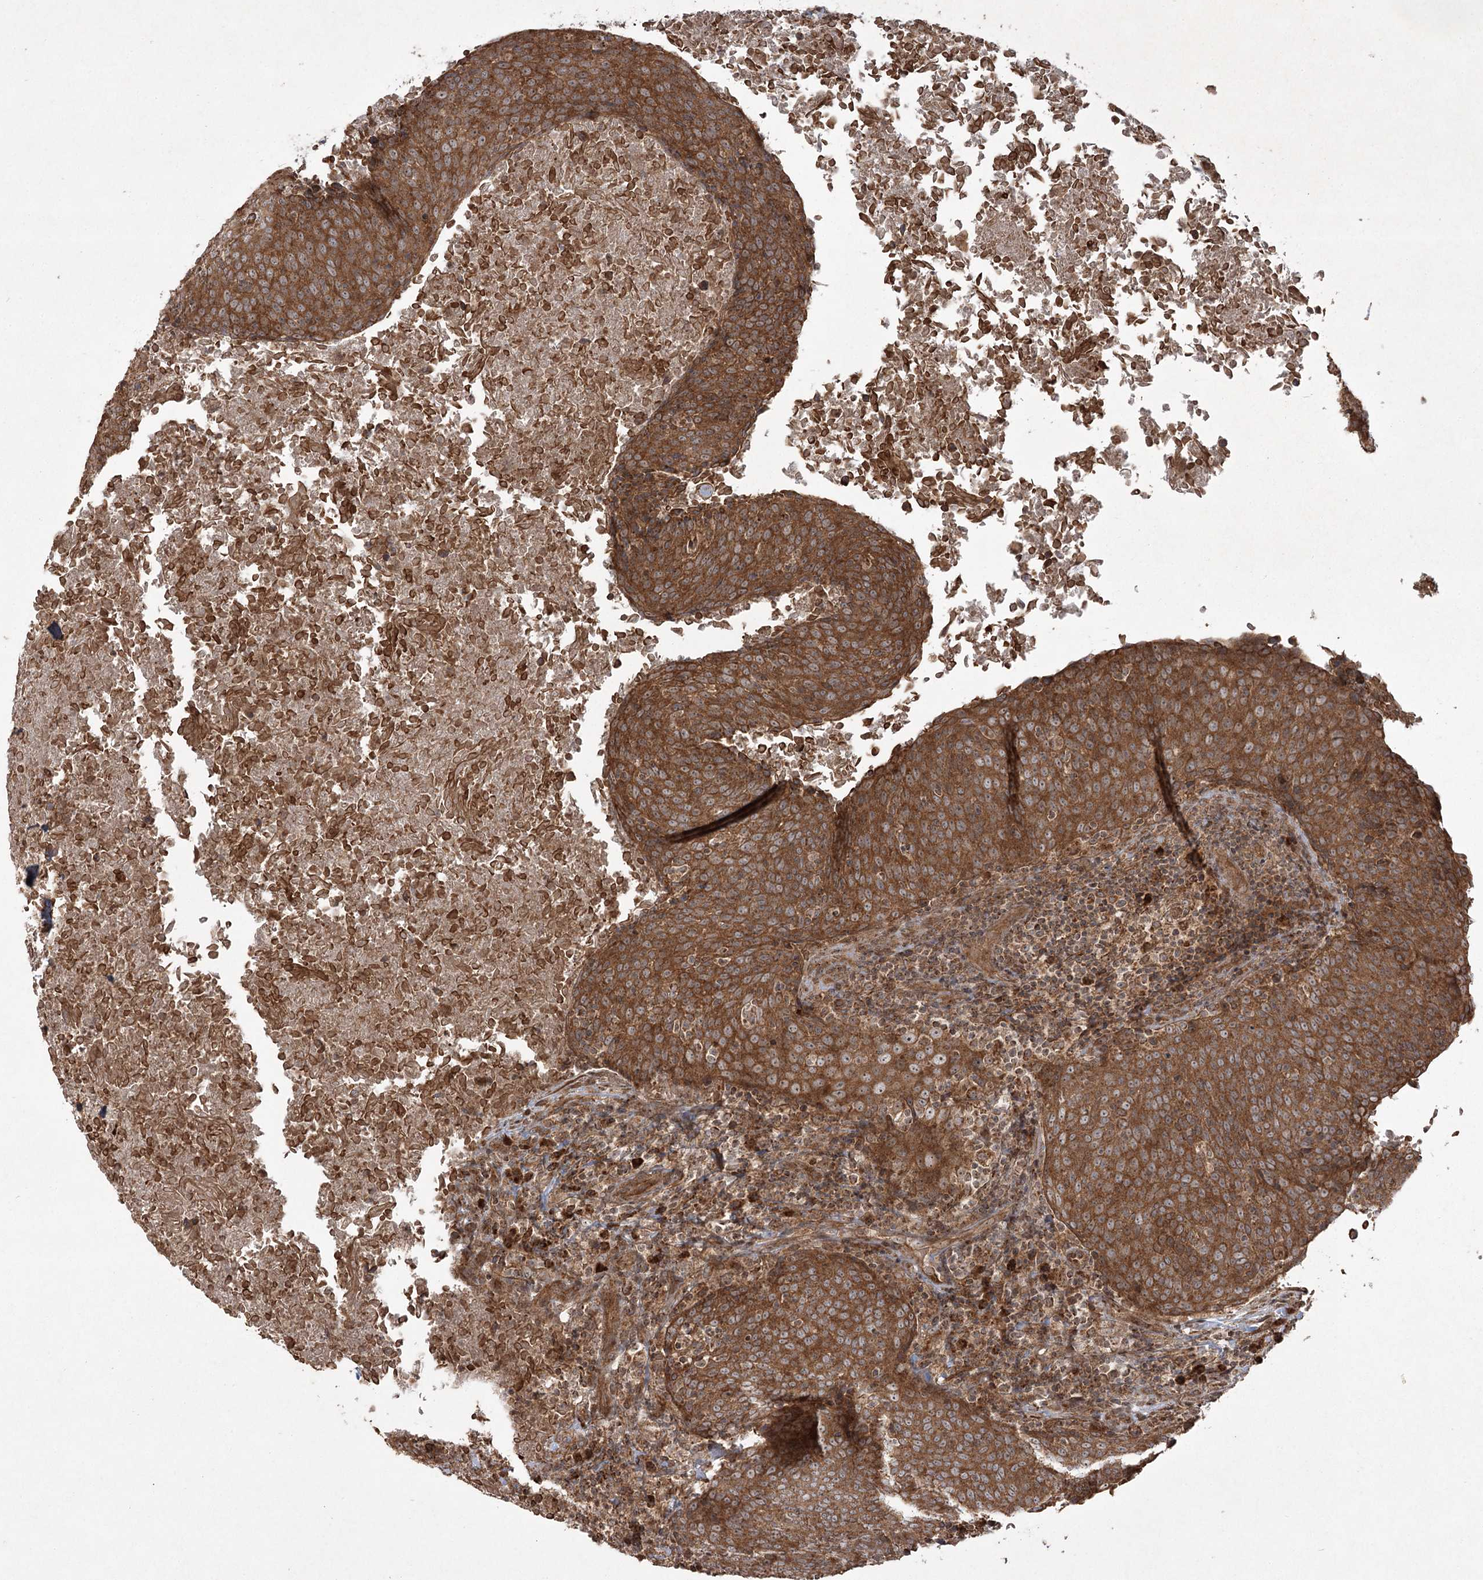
{"staining": {"intensity": "strong", "quantity": ">75%", "location": "cytoplasmic/membranous"}, "tissue": "head and neck cancer", "cell_type": "Tumor cells", "image_type": "cancer", "snomed": [{"axis": "morphology", "description": "Squamous cell carcinoma, NOS"}, {"axis": "morphology", "description": "Squamous cell carcinoma, metastatic, NOS"}, {"axis": "topography", "description": "Lymph node"}, {"axis": "topography", "description": "Head-Neck"}], "caption": "Protein expression analysis of head and neck cancer (metastatic squamous cell carcinoma) demonstrates strong cytoplasmic/membranous expression in about >75% of tumor cells. Using DAB (3,3'-diaminobenzidine) (brown) and hematoxylin (blue) stains, captured at high magnification using brightfield microscopy.", "gene": "CPLANE1", "patient": {"sex": "male", "age": 62}}